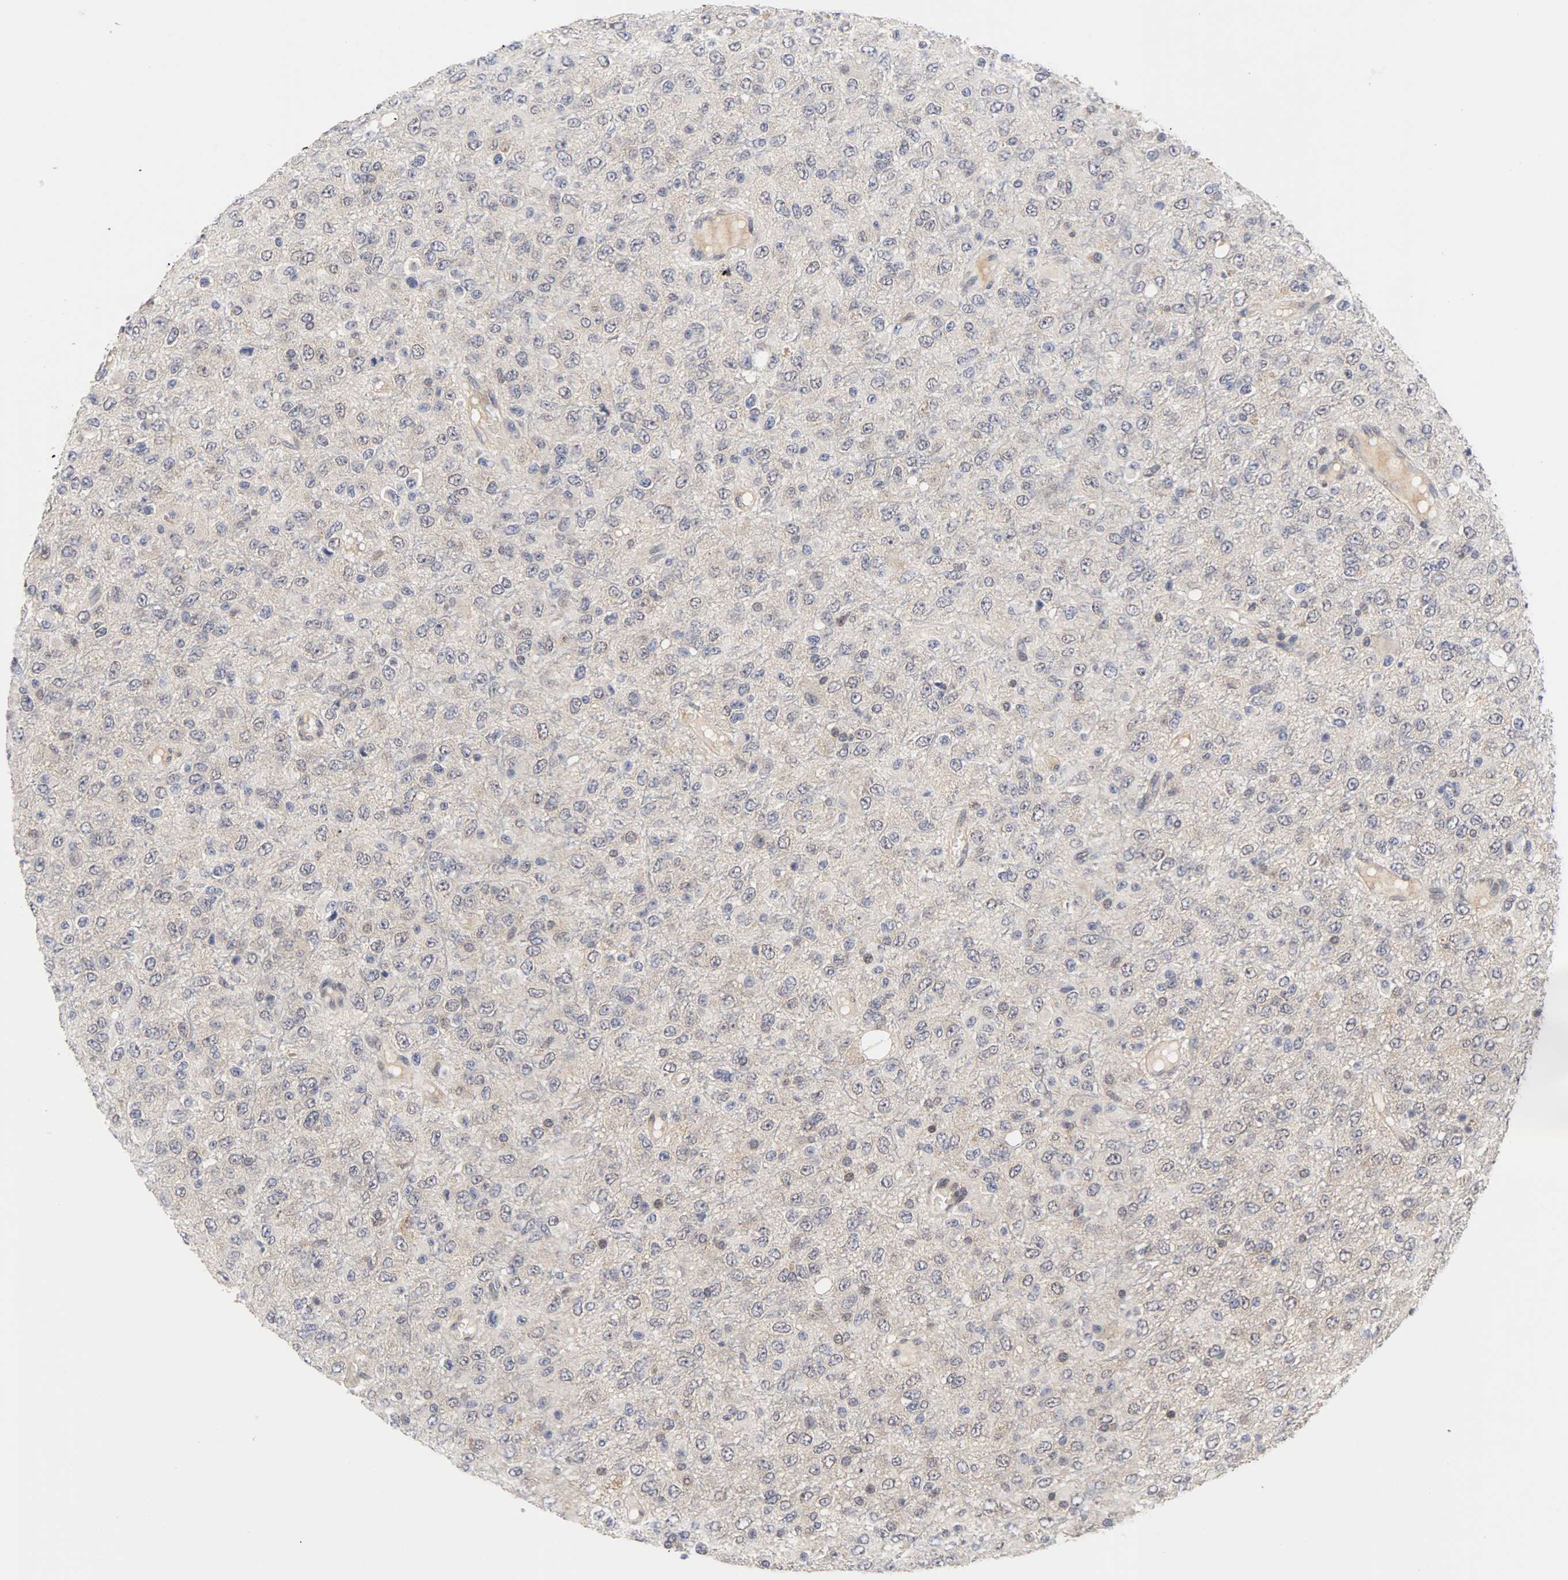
{"staining": {"intensity": "moderate", "quantity": "25%-75%", "location": "cytoplasmic/membranous,nuclear"}, "tissue": "glioma", "cell_type": "Tumor cells", "image_type": "cancer", "snomed": [{"axis": "morphology", "description": "Glioma, malignant, High grade"}, {"axis": "topography", "description": "pancreas cauda"}], "caption": "This micrograph demonstrates immunohistochemistry staining of human glioma, with medium moderate cytoplasmic/membranous and nuclear expression in approximately 25%-75% of tumor cells.", "gene": "UBE2M", "patient": {"sex": "male", "age": 60}}